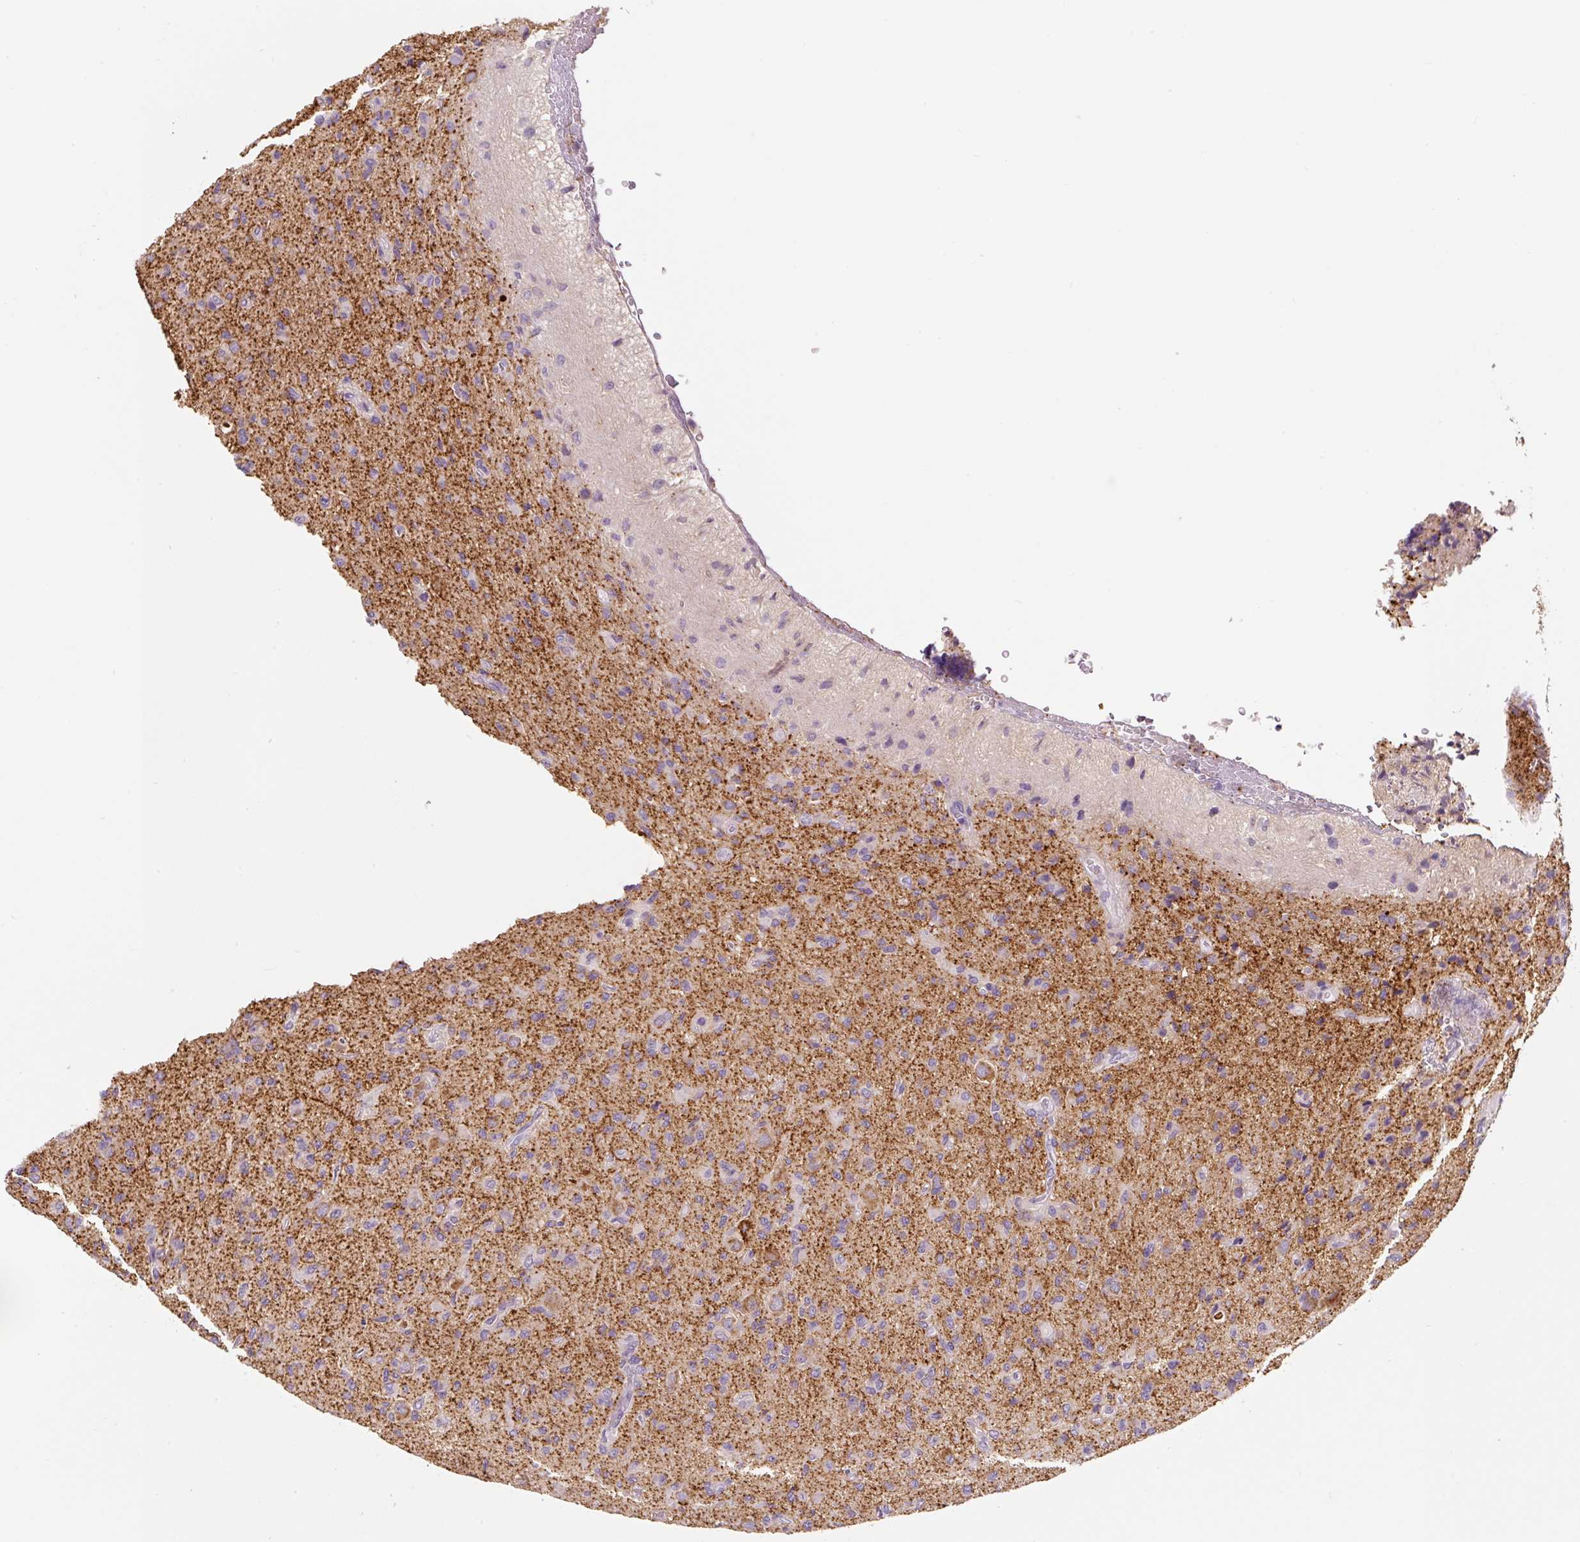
{"staining": {"intensity": "negative", "quantity": "none", "location": "none"}, "tissue": "glioma", "cell_type": "Tumor cells", "image_type": "cancer", "snomed": [{"axis": "morphology", "description": "Glioma, malignant, High grade"}, {"axis": "topography", "description": "Brain"}], "caption": "Glioma was stained to show a protein in brown. There is no significant expression in tumor cells.", "gene": "SYP", "patient": {"sex": "male", "age": 36}}